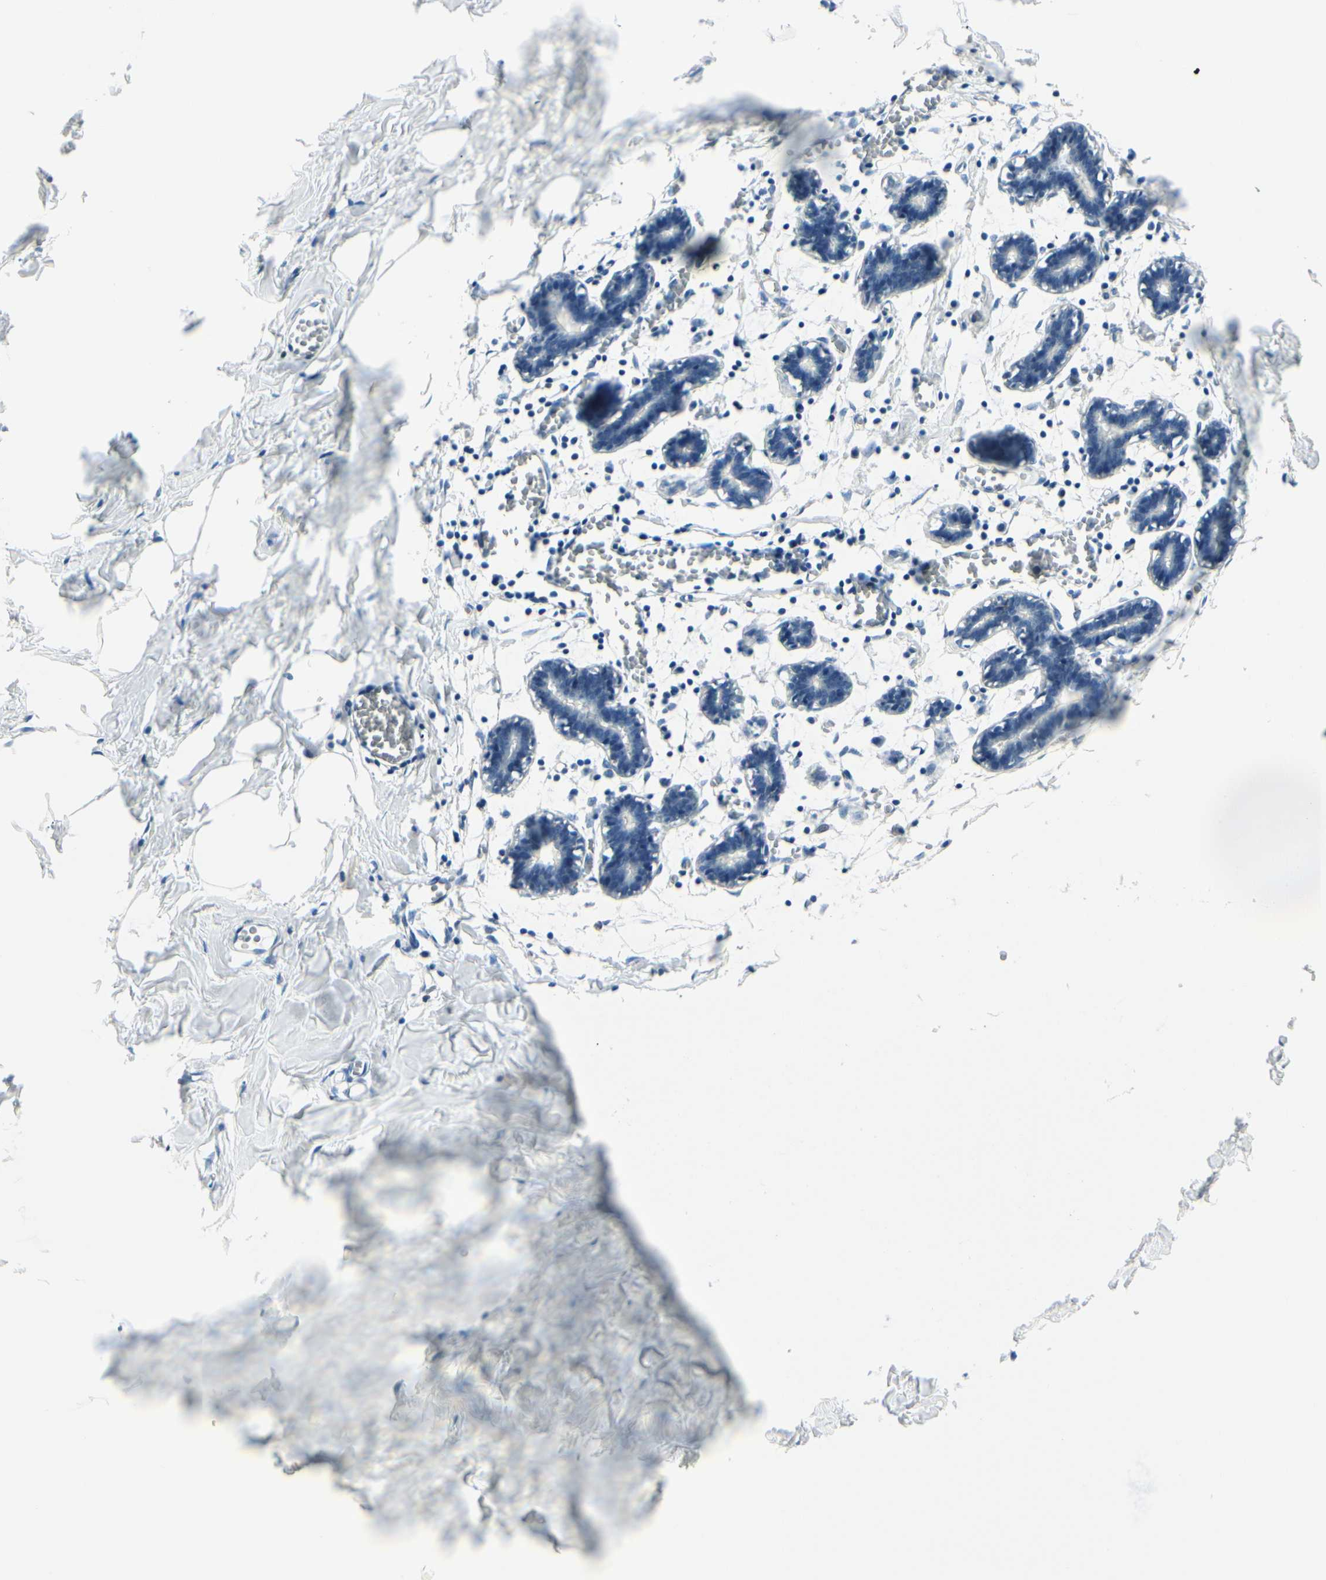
{"staining": {"intensity": "negative", "quantity": "none", "location": "none"}, "tissue": "breast", "cell_type": "Adipocytes", "image_type": "normal", "snomed": [{"axis": "morphology", "description": "Normal tissue, NOS"}, {"axis": "topography", "description": "Breast"}], "caption": "Immunohistochemistry (IHC) histopathology image of normal breast: human breast stained with DAB demonstrates no significant protein expression in adipocytes.", "gene": "TRAF1", "patient": {"sex": "female", "age": 27}}